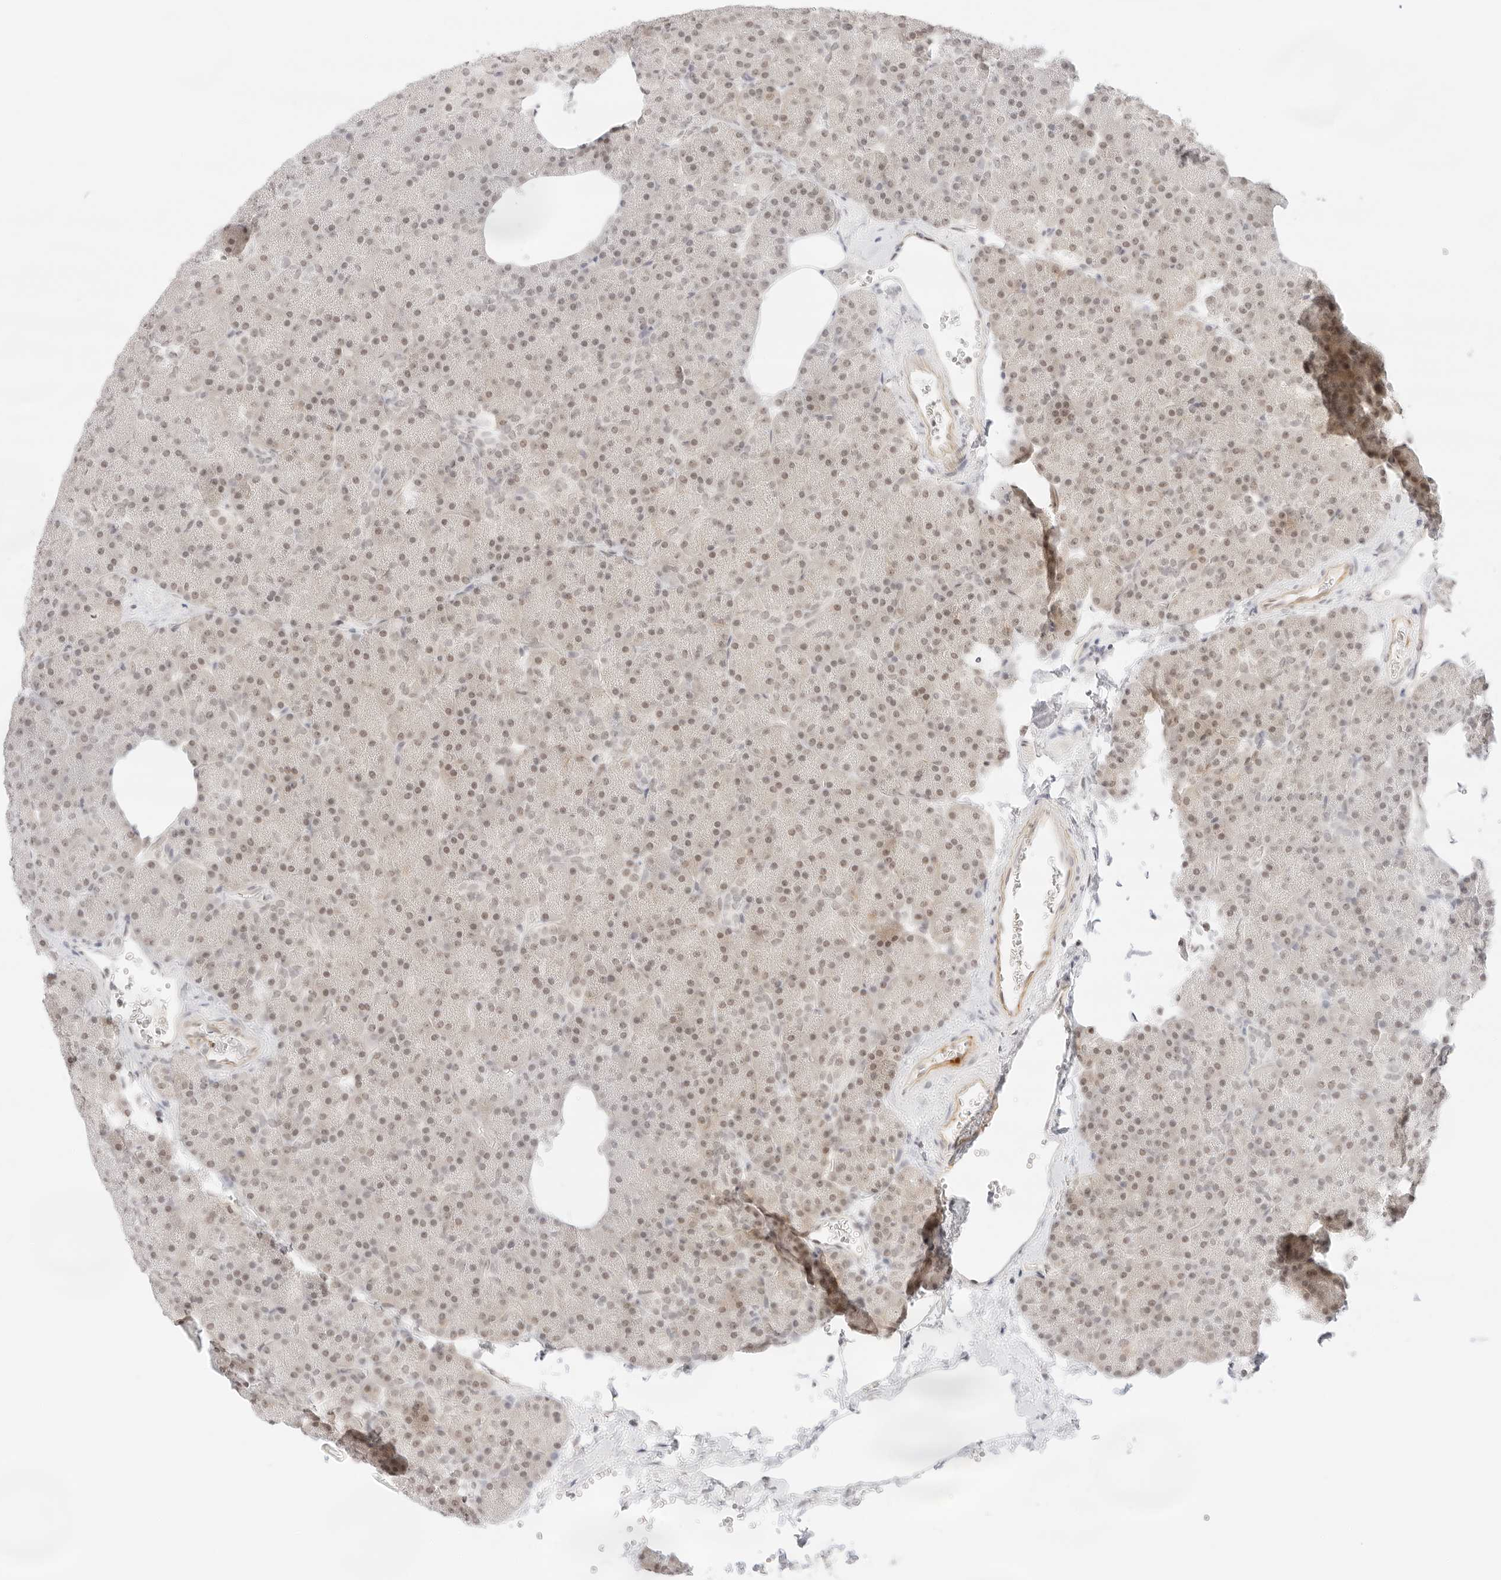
{"staining": {"intensity": "weak", "quantity": "25%-75%", "location": "nuclear"}, "tissue": "pancreas", "cell_type": "Exocrine glandular cells", "image_type": "normal", "snomed": [{"axis": "morphology", "description": "Normal tissue, NOS"}, {"axis": "morphology", "description": "Carcinoid, malignant, NOS"}, {"axis": "topography", "description": "Pancreas"}], "caption": "An image of human pancreas stained for a protein exhibits weak nuclear brown staining in exocrine glandular cells. (brown staining indicates protein expression, while blue staining denotes nuclei).", "gene": "ITGA6", "patient": {"sex": "female", "age": 35}}